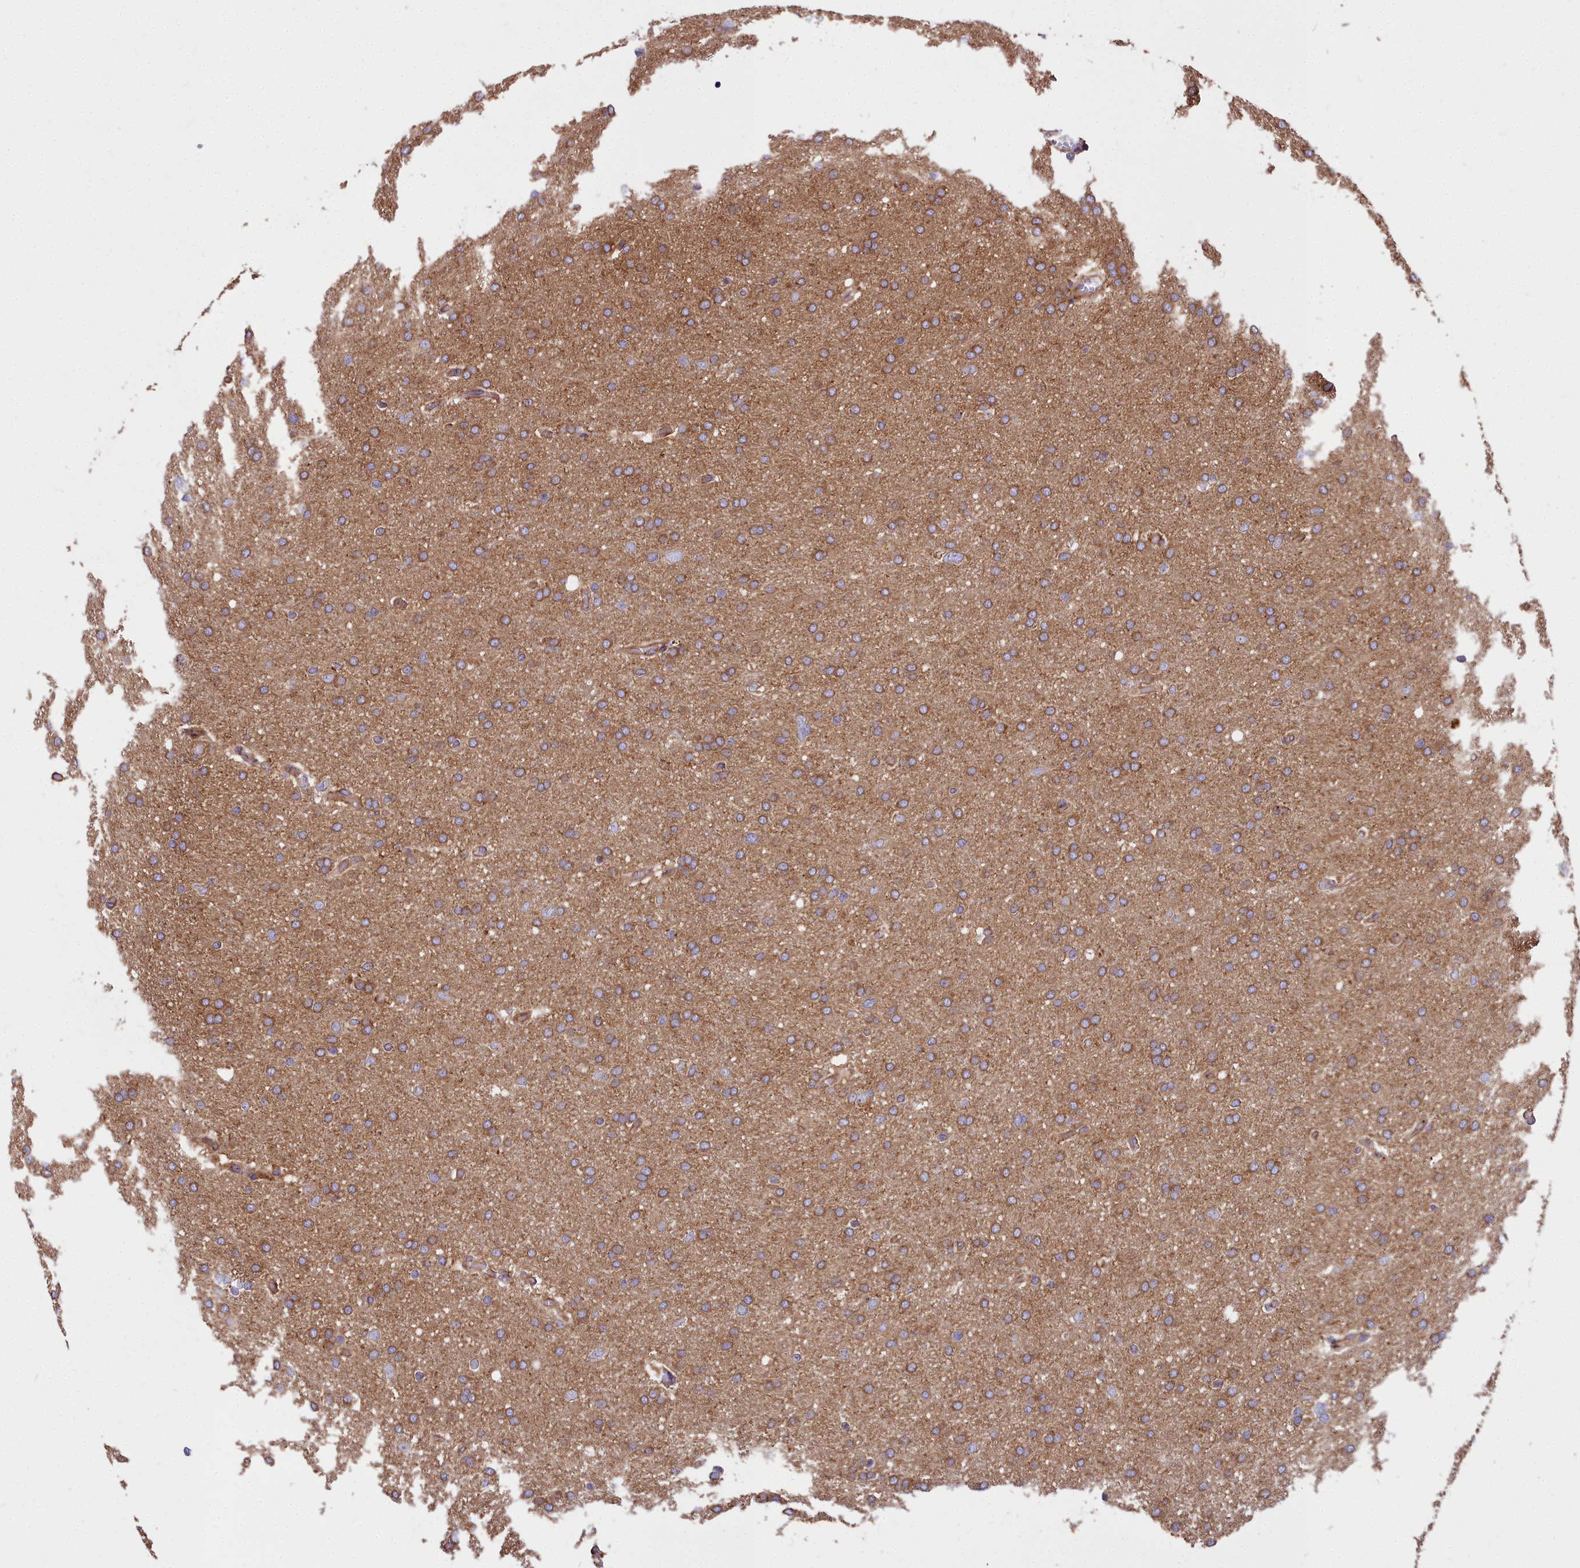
{"staining": {"intensity": "moderate", "quantity": ">75%", "location": "cytoplasmic/membranous"}, "tissue": "glioma", "cell_type": "Tumor cells", "image_type": "cancer", "snomed": [{"axis": "morphology", "description": "Glioma, malignant, High grade"}, {"axis": "topography", "description": "Cerebral cortex"}], "caption": "This photomicrograph shows IHC staining of human malignant glioma (high-grade), with medium moderate cytoplasmic/membranous staining in approximately >75% of tumor cells.", "gene": "DCTN3", "patient": {"sex": "female", "age": 36}}